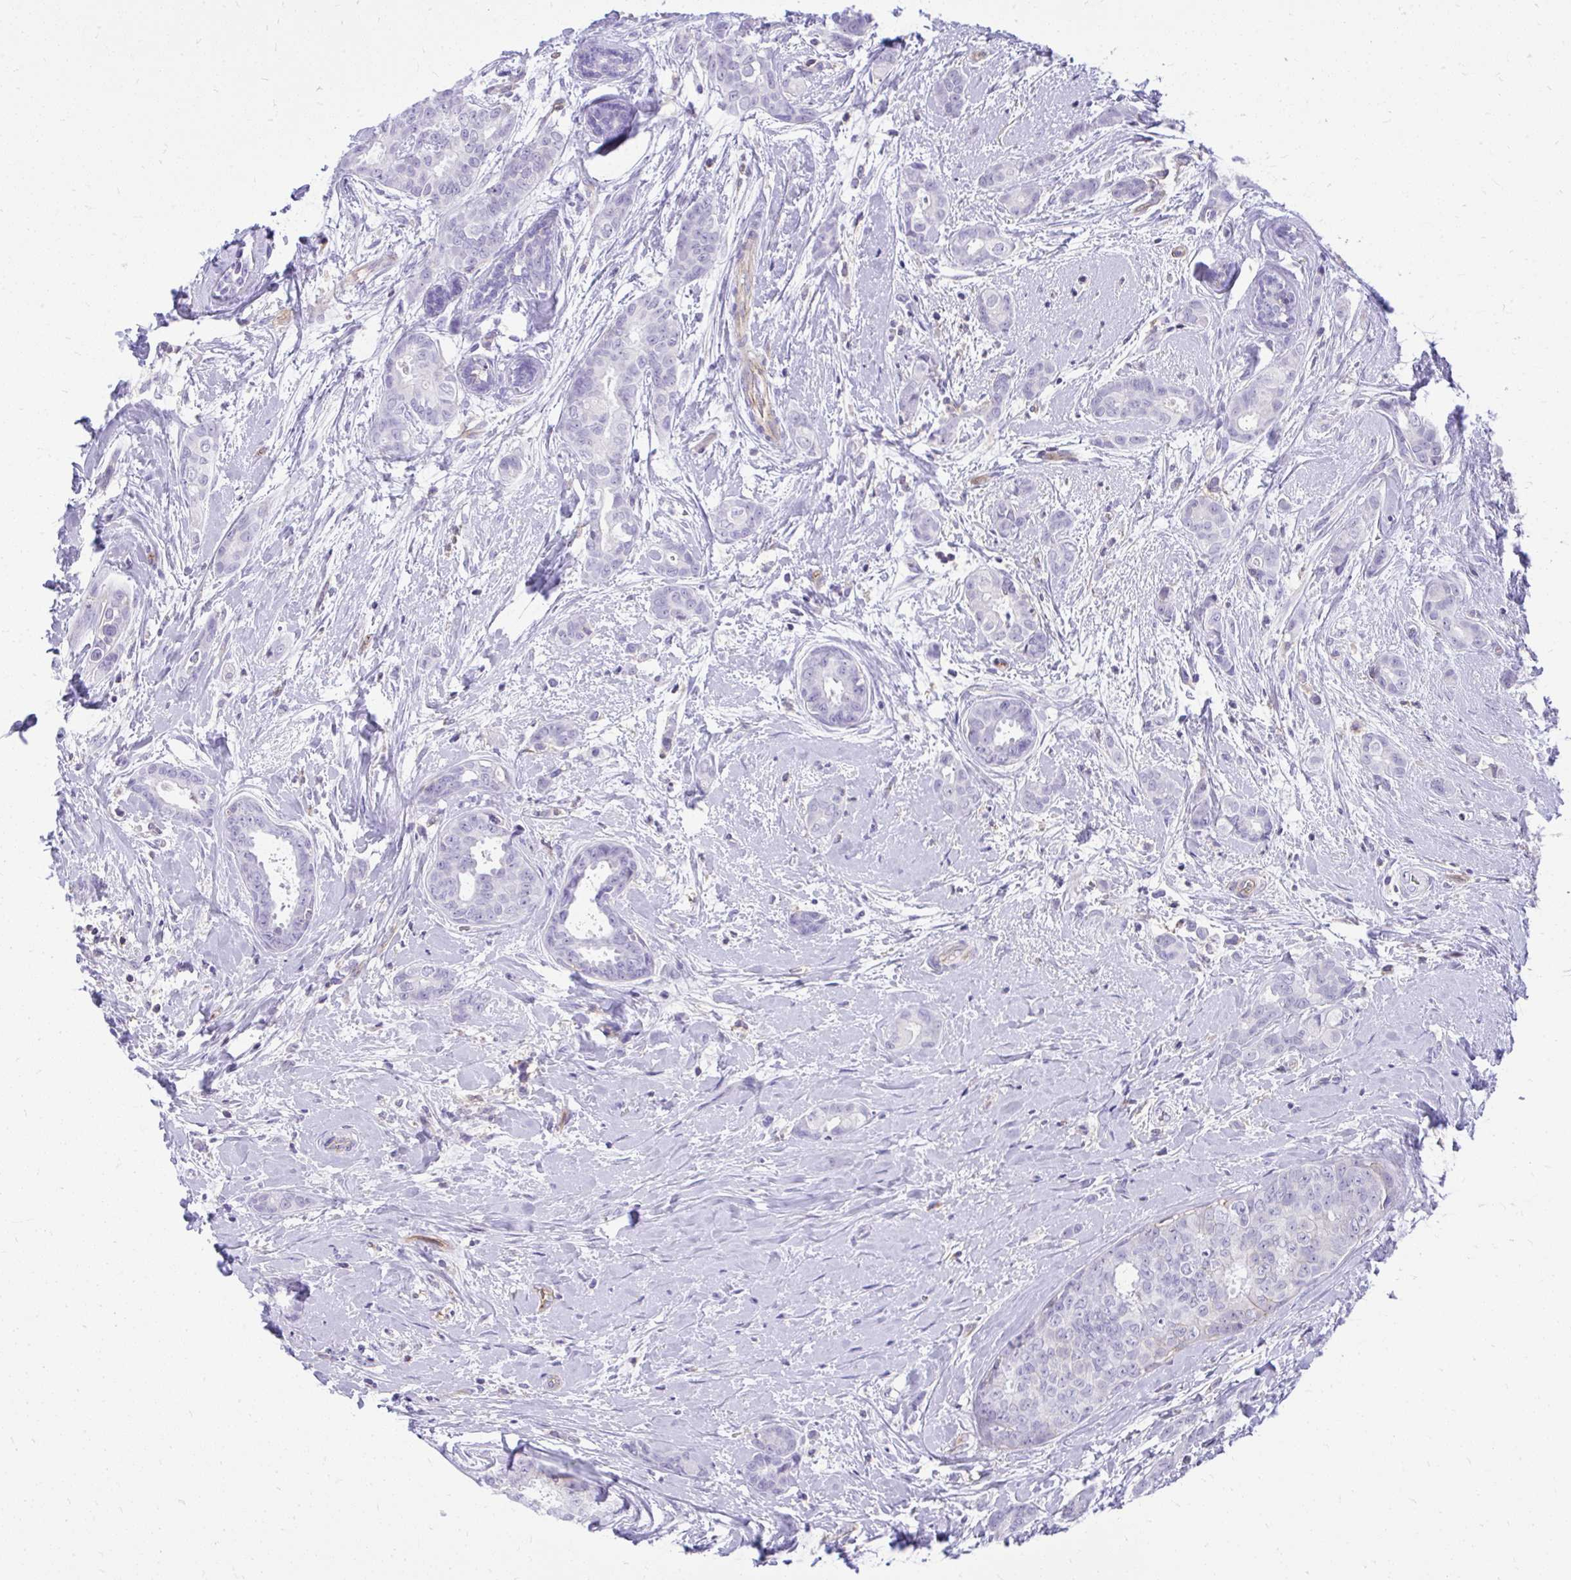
{"staining": {"intensity": "negative", "quantity": "none", "location": "none"}, "tissue": "breast cancer", "cell_type": "Tumor cells", "image_type": "cancer", "snomed": [{"axis": "morphology", "description": "Duct carcinoma"}, {"axis": "topography", "description": "Breast"}], "caption": "An image of human breast cancer (invasive ductal carcinoma) is negative for staining in tumor cells.", "gene": "GPRIN3", "patient": {"sex": "female", "age": 45}}